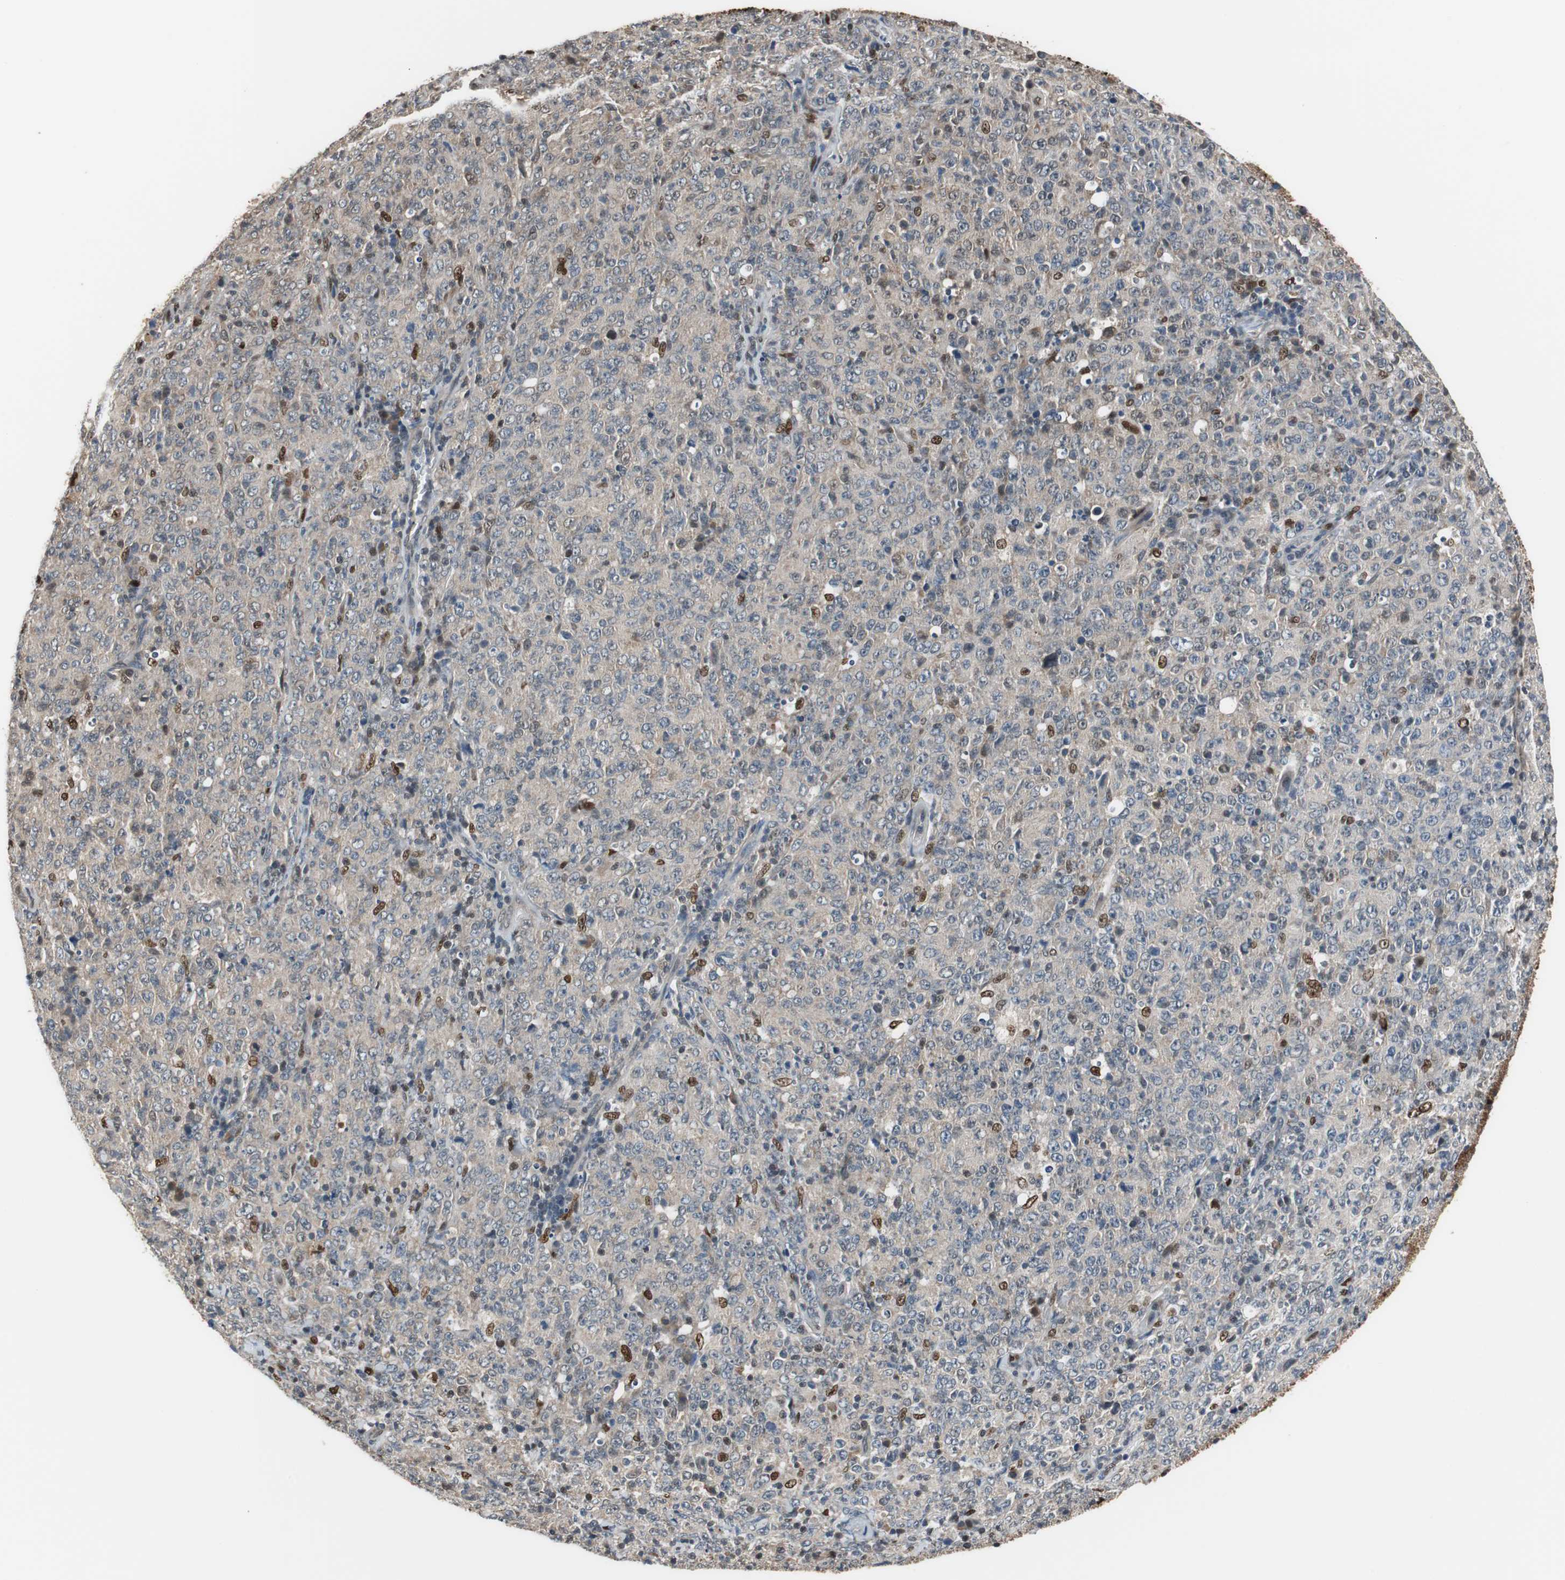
{"staining": {"intensity": "weak", "quantity": "25%-75%", "location": "nuclear"}, "tissue": "lymphoma", "cell_type": "Tumor cells", "image_type": "cancer", "snomed": [{"axis": "morphology", "description": "Malignant lymphoma, non-Hodgkin's type, High grade"}, {"axis": "topography", "description": "Tonsil"}], "caption": "High-magnification brightfield microscopy of lymphoma stained with DAB (3,3'-diaminobenzidine) (brown) and counterstained with hematoxylin (blue). tumor cells exhibit weak nuclear positivity is seen in approximately25%-75% of cells.", "gene": "MAFB", "patient": {"sex": "female", "age": 36}}